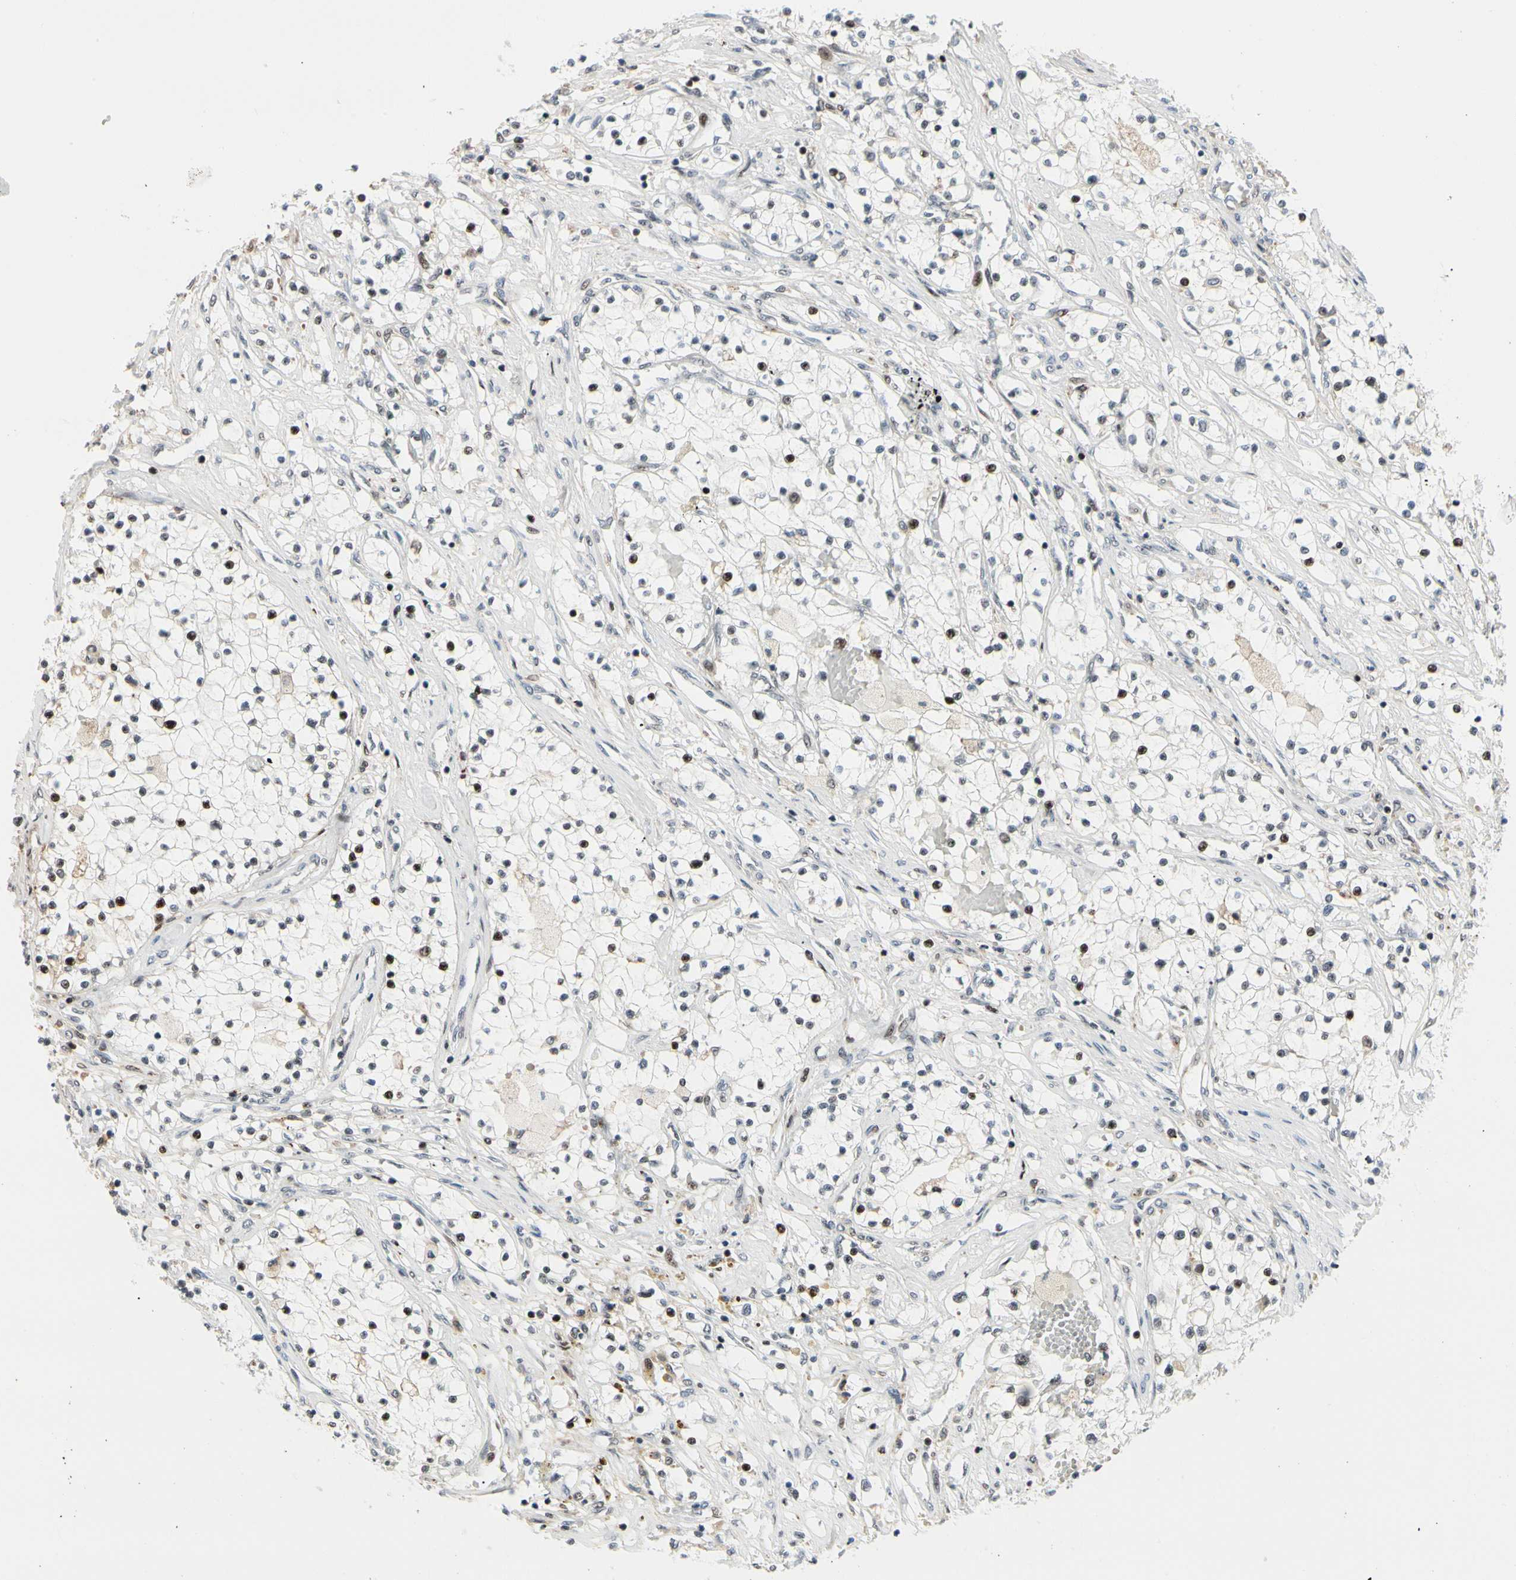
{"staining": {"intensity": "moderate", "quantity": "<25%", "location": "nuclear"}, "tissue": "renal cancer", "cell_type": "Tumor cells", "image_type": "cancer", "snomed": [{"axis": "morphology", "description": "Adenocarcinoma, NOS"}, {"axis": "topography", "description": "Kidney"}], "caption": "Protein staining of adenocarcinoma (renal) tissue reveals moderate nuclear positivity in about <25% of tumor cells.", "gene": "FOXO3", "patient": {"sex": "male", "age": 68}}